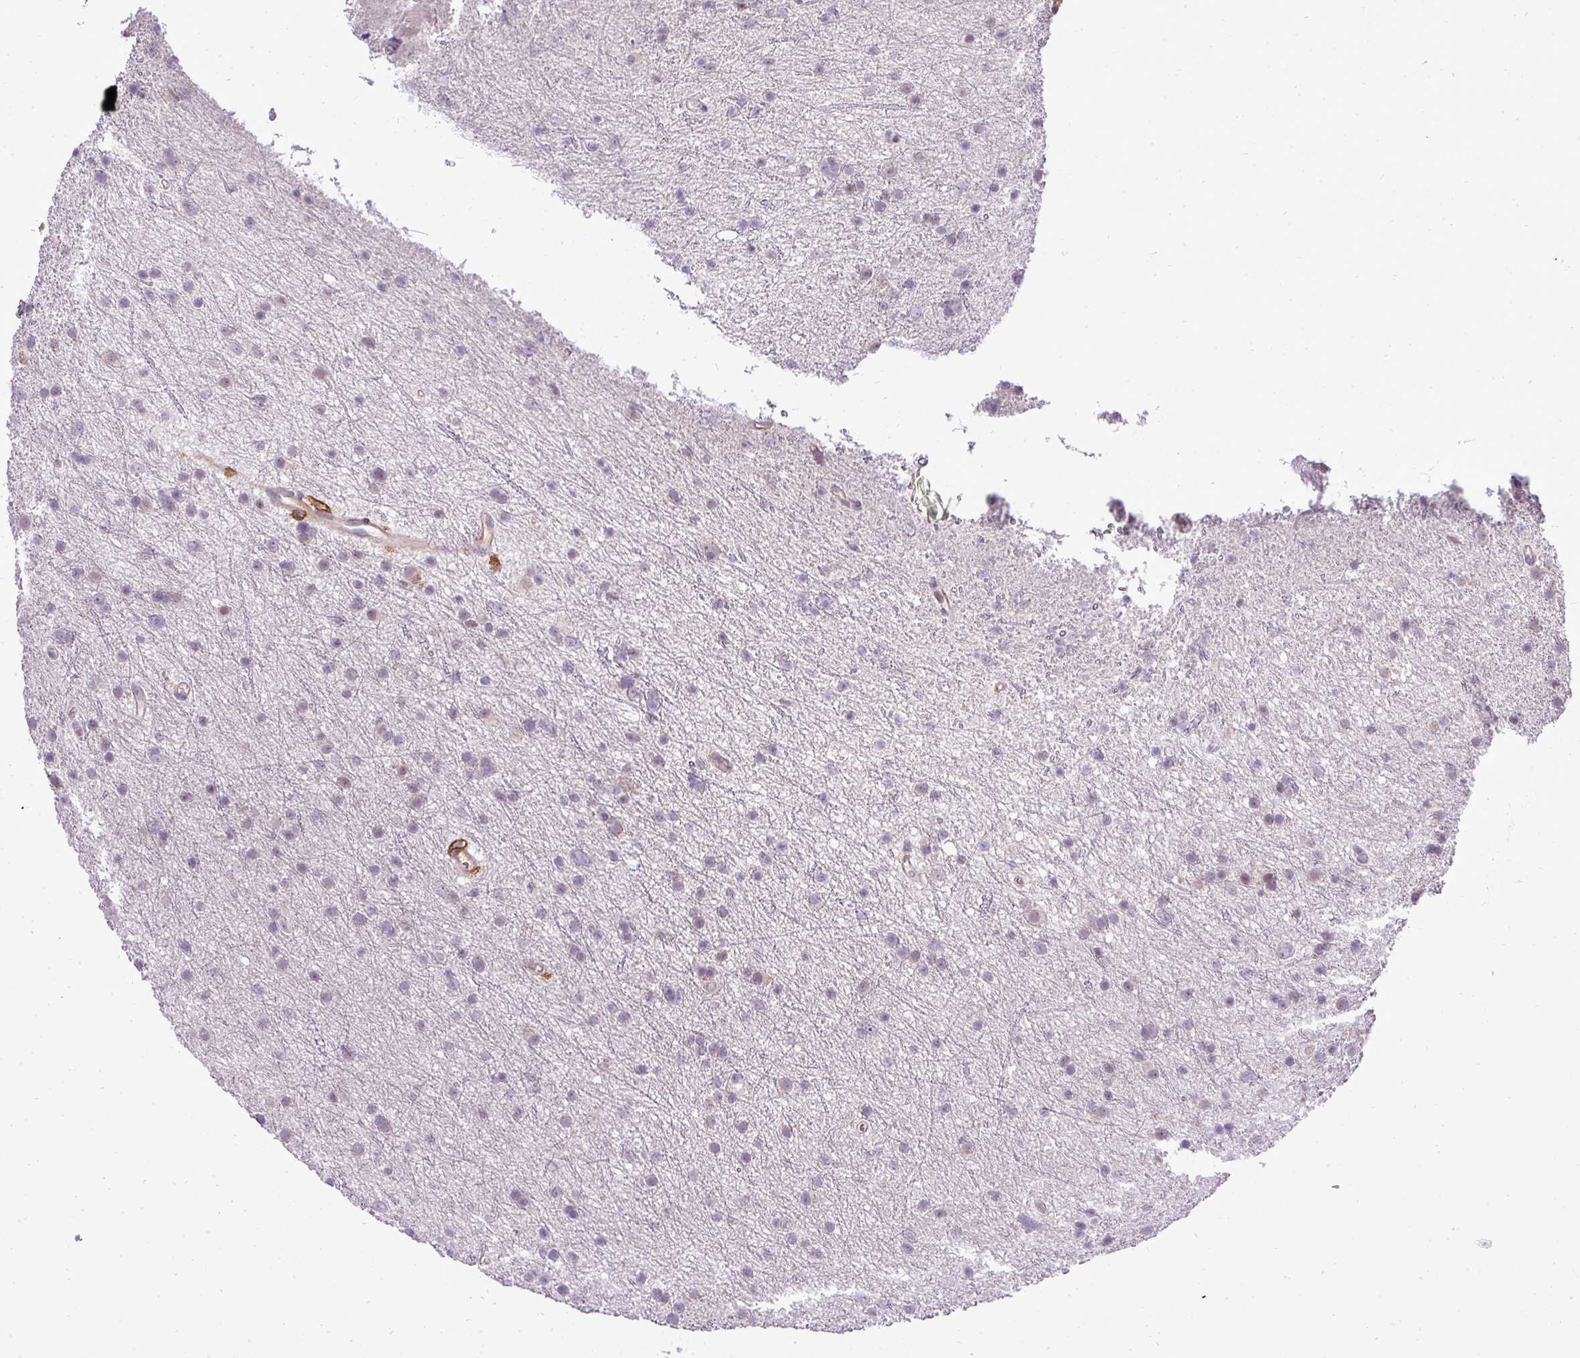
{"staining": {"intensity": "negative", "quantity": "none", "location": "none"}, "tissue": "glioma", "cell_type": "Tumor cells", "image_type": "cancer", "snomed": [{"axis": "morphology", "description": "Glioma, malignant, Low grade"}, {"axis": "topography", "description": "Cerebral cortex"}], "caption": "Immunohistochemistry of low-grade glioma (malignant) demonstrates no positivity in tumor cells. The staining is performed using DAB (3,3'-diaminobenzidine) brown chromogen with nuclei counter-stained in using hematoxylin.", "gene": "PDRG1", "patient": {"sex": "female", "age": 39}}